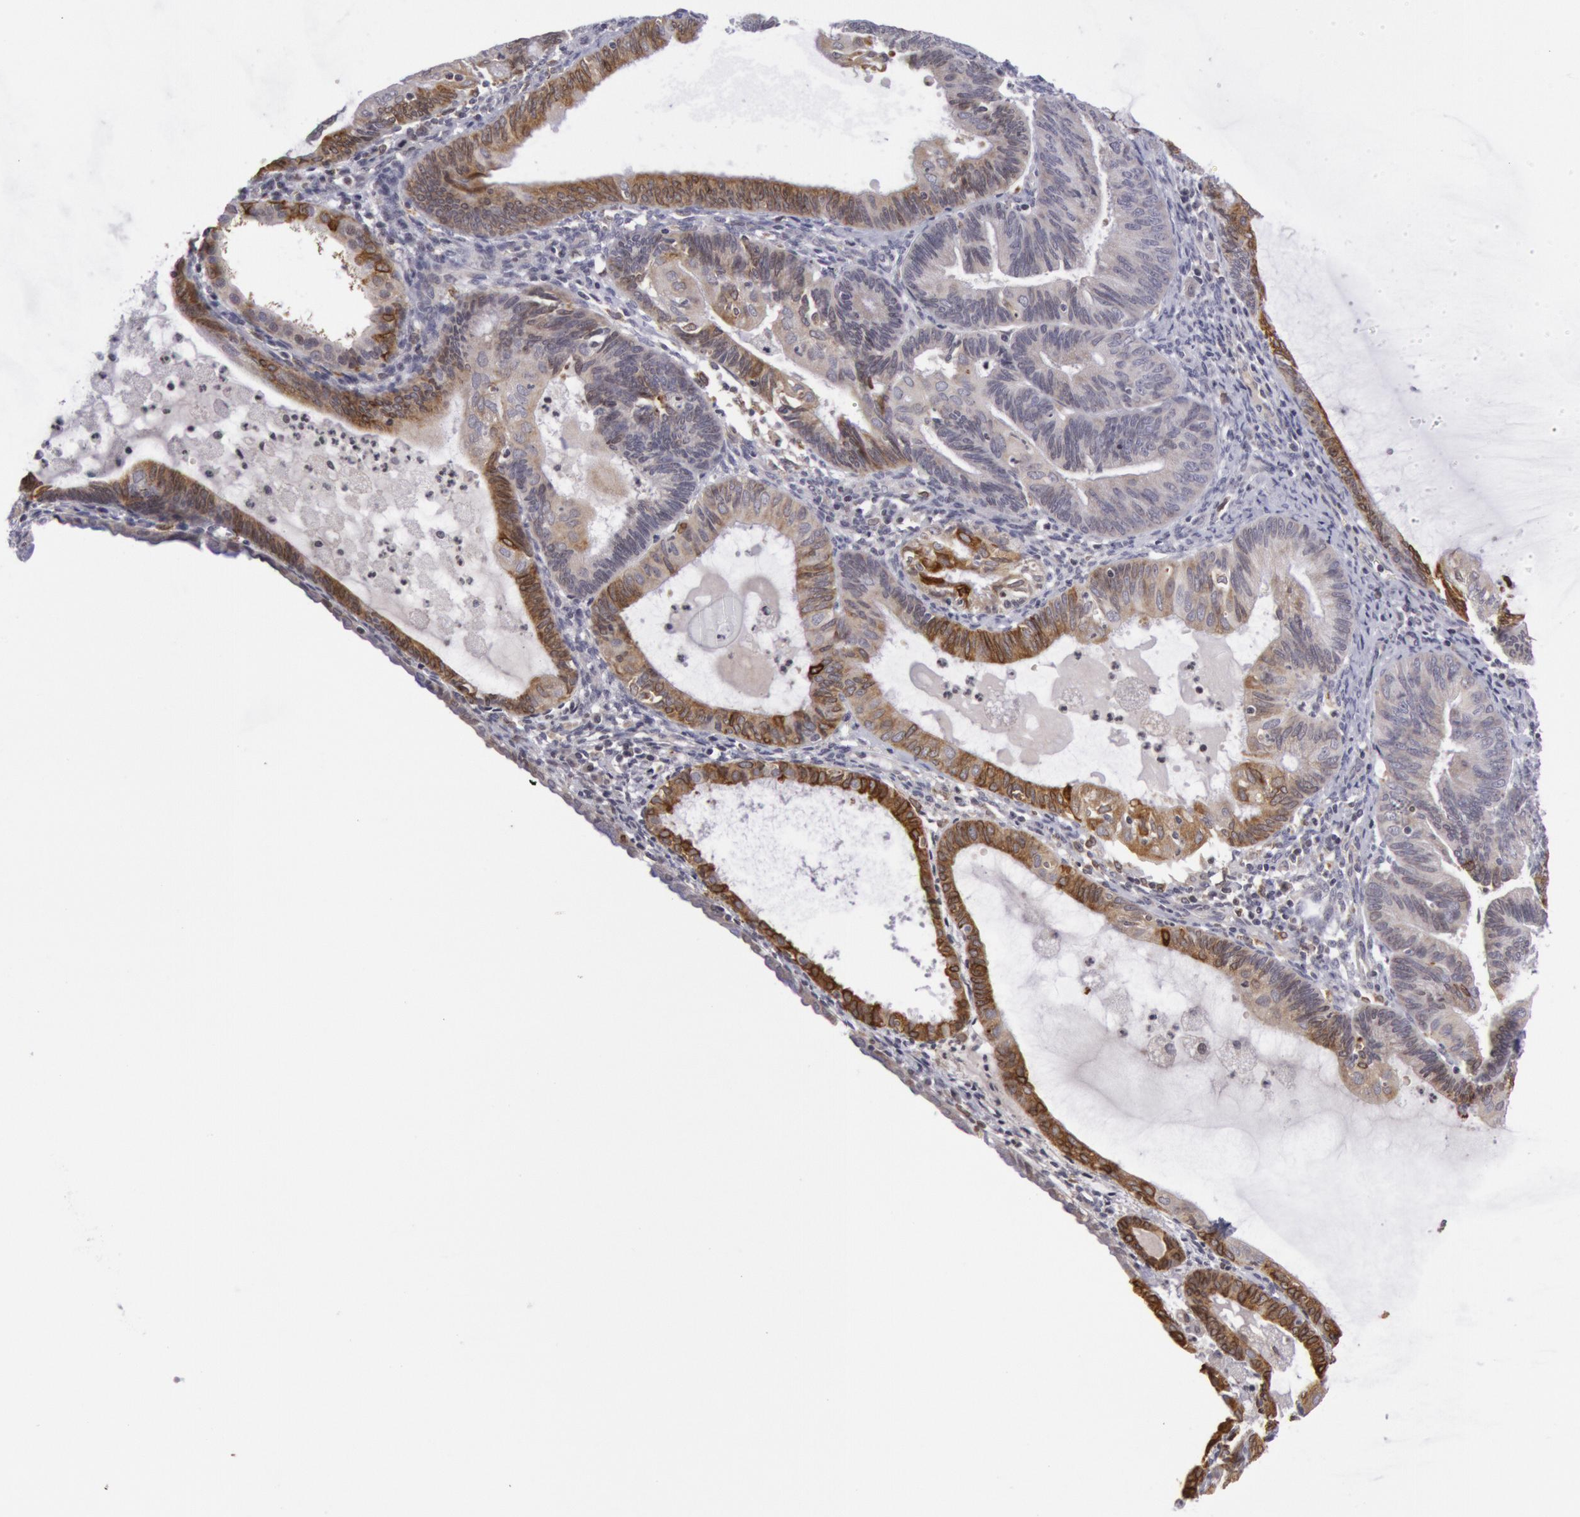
{"staining": {"intensity": "moderate", "quantity": "25%-75%", "location": "cytoplasmic/membranous"}, "tissue": "endometrial cancer", "cell_type": "Tumor cells", "image_type": "cancer", "snomed": [{"axis": "morphology", "description": "Adenocarcinoma, NOS"}, {"axis": "topography", "description": "Endometrium"}], "caption": "IHC micrograph of neoplastic tissue: human endometrial adenocarcinoma stained using immunohistochemistry exhibits medium levels of moderate protein expression localized specifically in the cytoplasmic/membranous of tumor cells, appearing as a cytoplasmic/membranous brown color.", "gene": "PTGS2", "patient": {"sex": "female", "age": 63}}